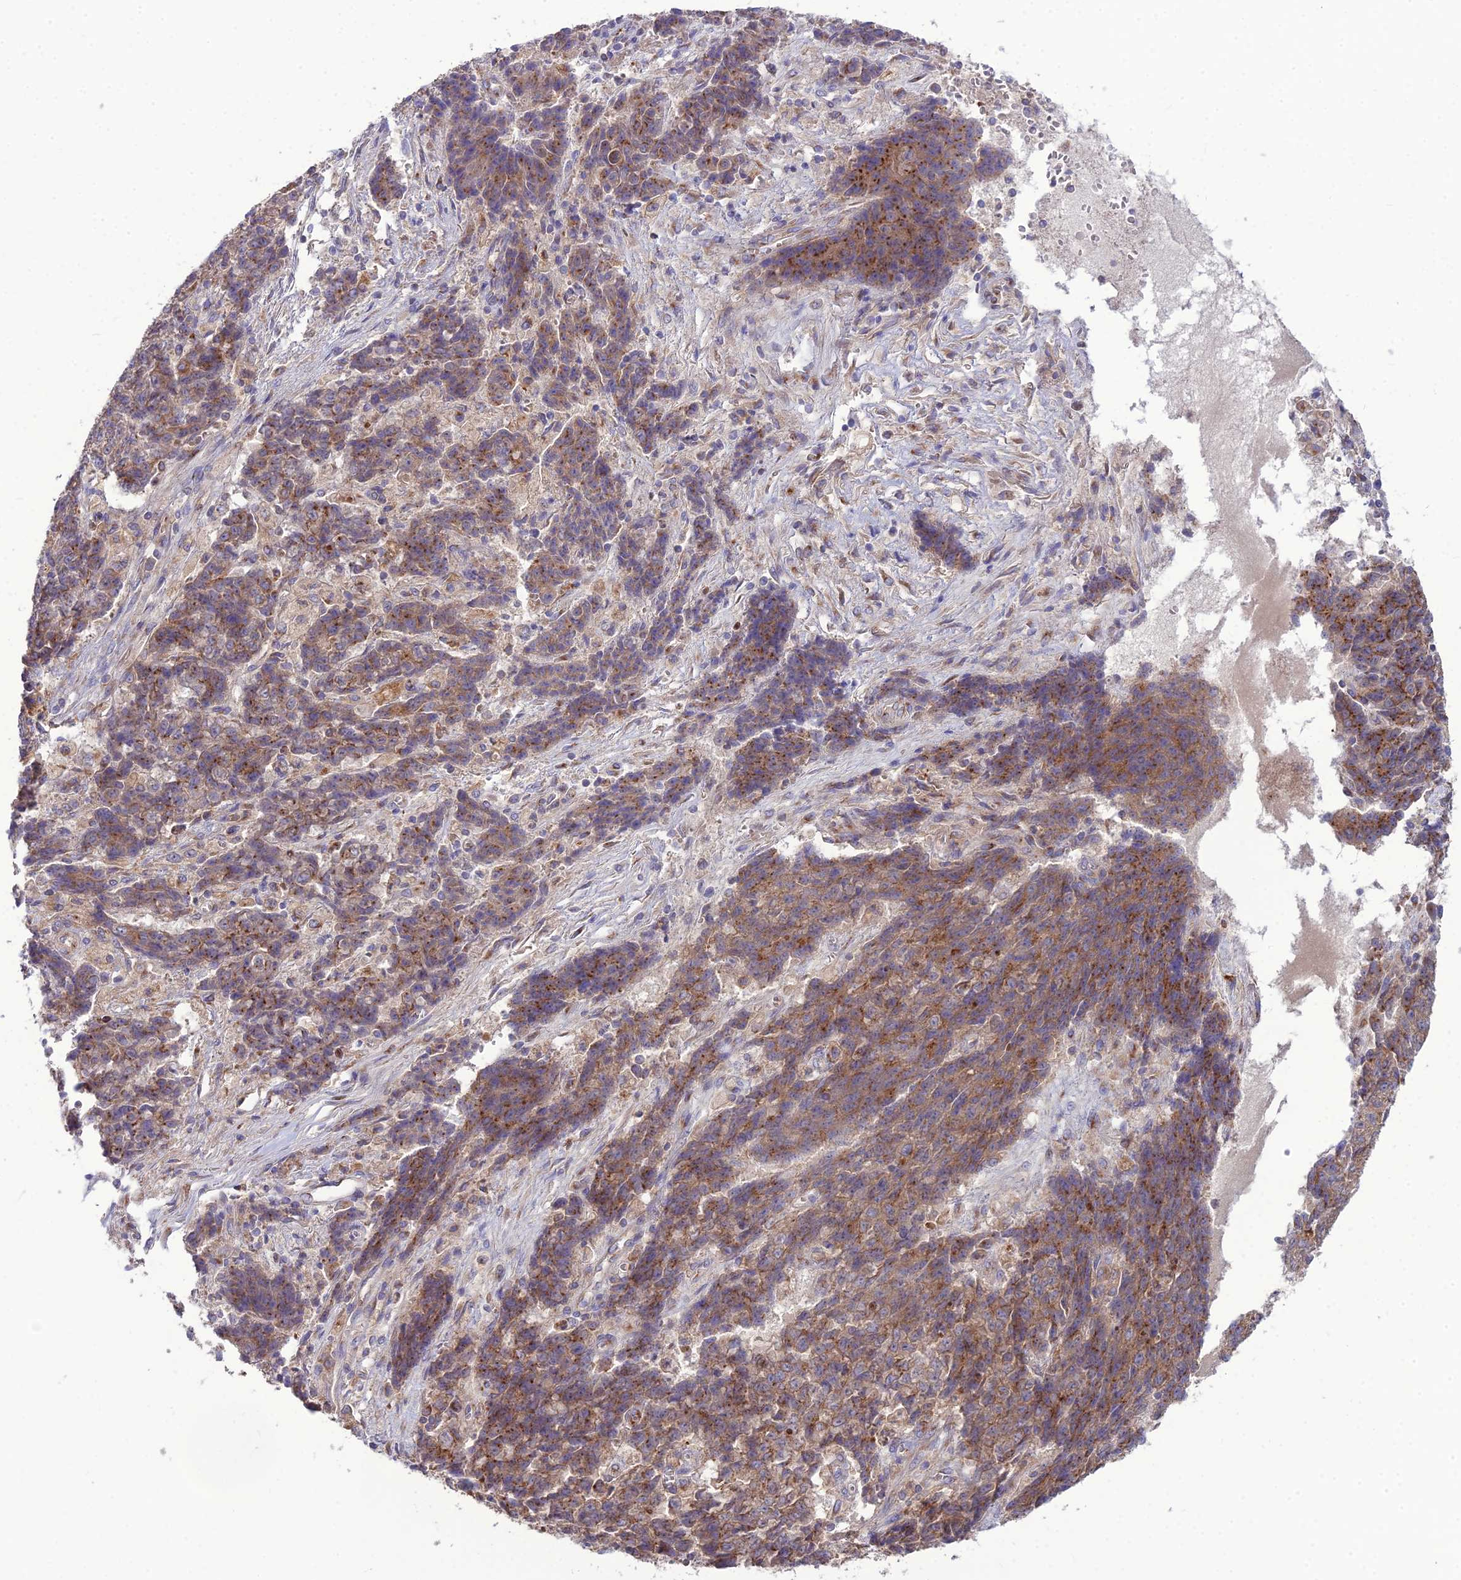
{"staining": {"intensity": "moderate", "quantity": ">75%", "location": "cytoplasmic/membranous"}, "tissue": "ovarian cancer", "cell_type": "Tumor cells", "image_type": "cancer", "snomed": [{"axis": "morphology", "description": "Carcinoma, endometroid"}, {"axis": "topography", "description": "Ovary"}], "caption": "Ovarian cancer (endometroid carcinoma) tissue demonstrates moderate cytoplasmic/membranous staining in approximately >75% of tumor cells, visualized by immunohistochemistry. The protein is shown in brown color, while the nuclei are stained blue.", "gene": "SPRYD7", "patient": {"sex": "female", "age": 42}}